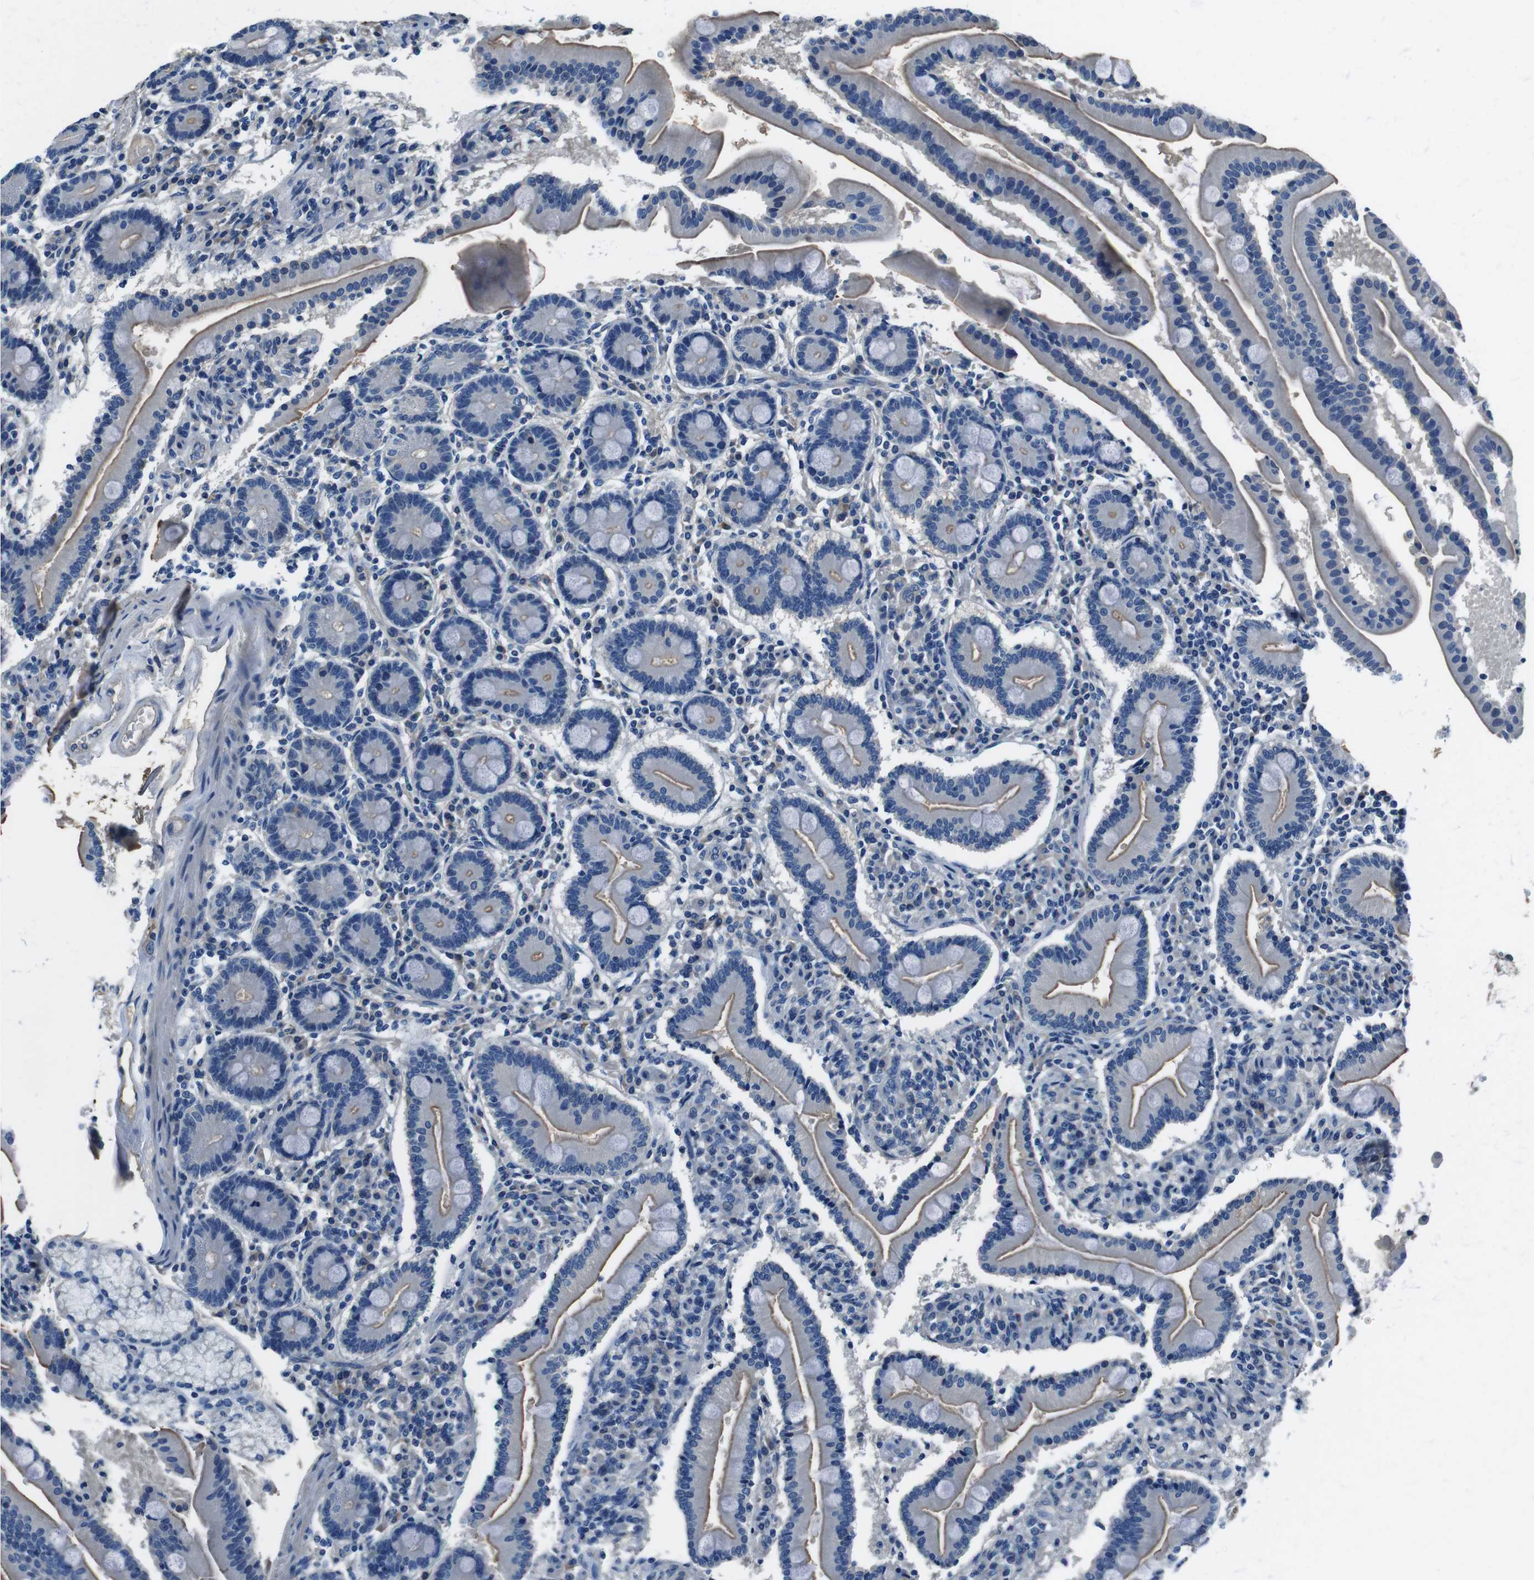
{"staining": {"intensity": "weak", "quantity": "<25%", "location": "cytoplasmic/membranous"}, "tissue": "duodenum", "cell_type": "Glandular cells", "image_type": "normal", "snomed": [{"axis": "morphology", "description": "Normal tissue, NOS"}, {"axis": "topography", "description": "Duodenum"}], "caption": "This histopathology image is of unremarkable duodenum stained with immunohistochemistry to label a protein in brown with the nuclei are counter-stained blue. There is no expression in glandular cells. Nuclei are stained in blue.", "gene": "CASQ1", "patient": {"sex": "male", "age": 54}}